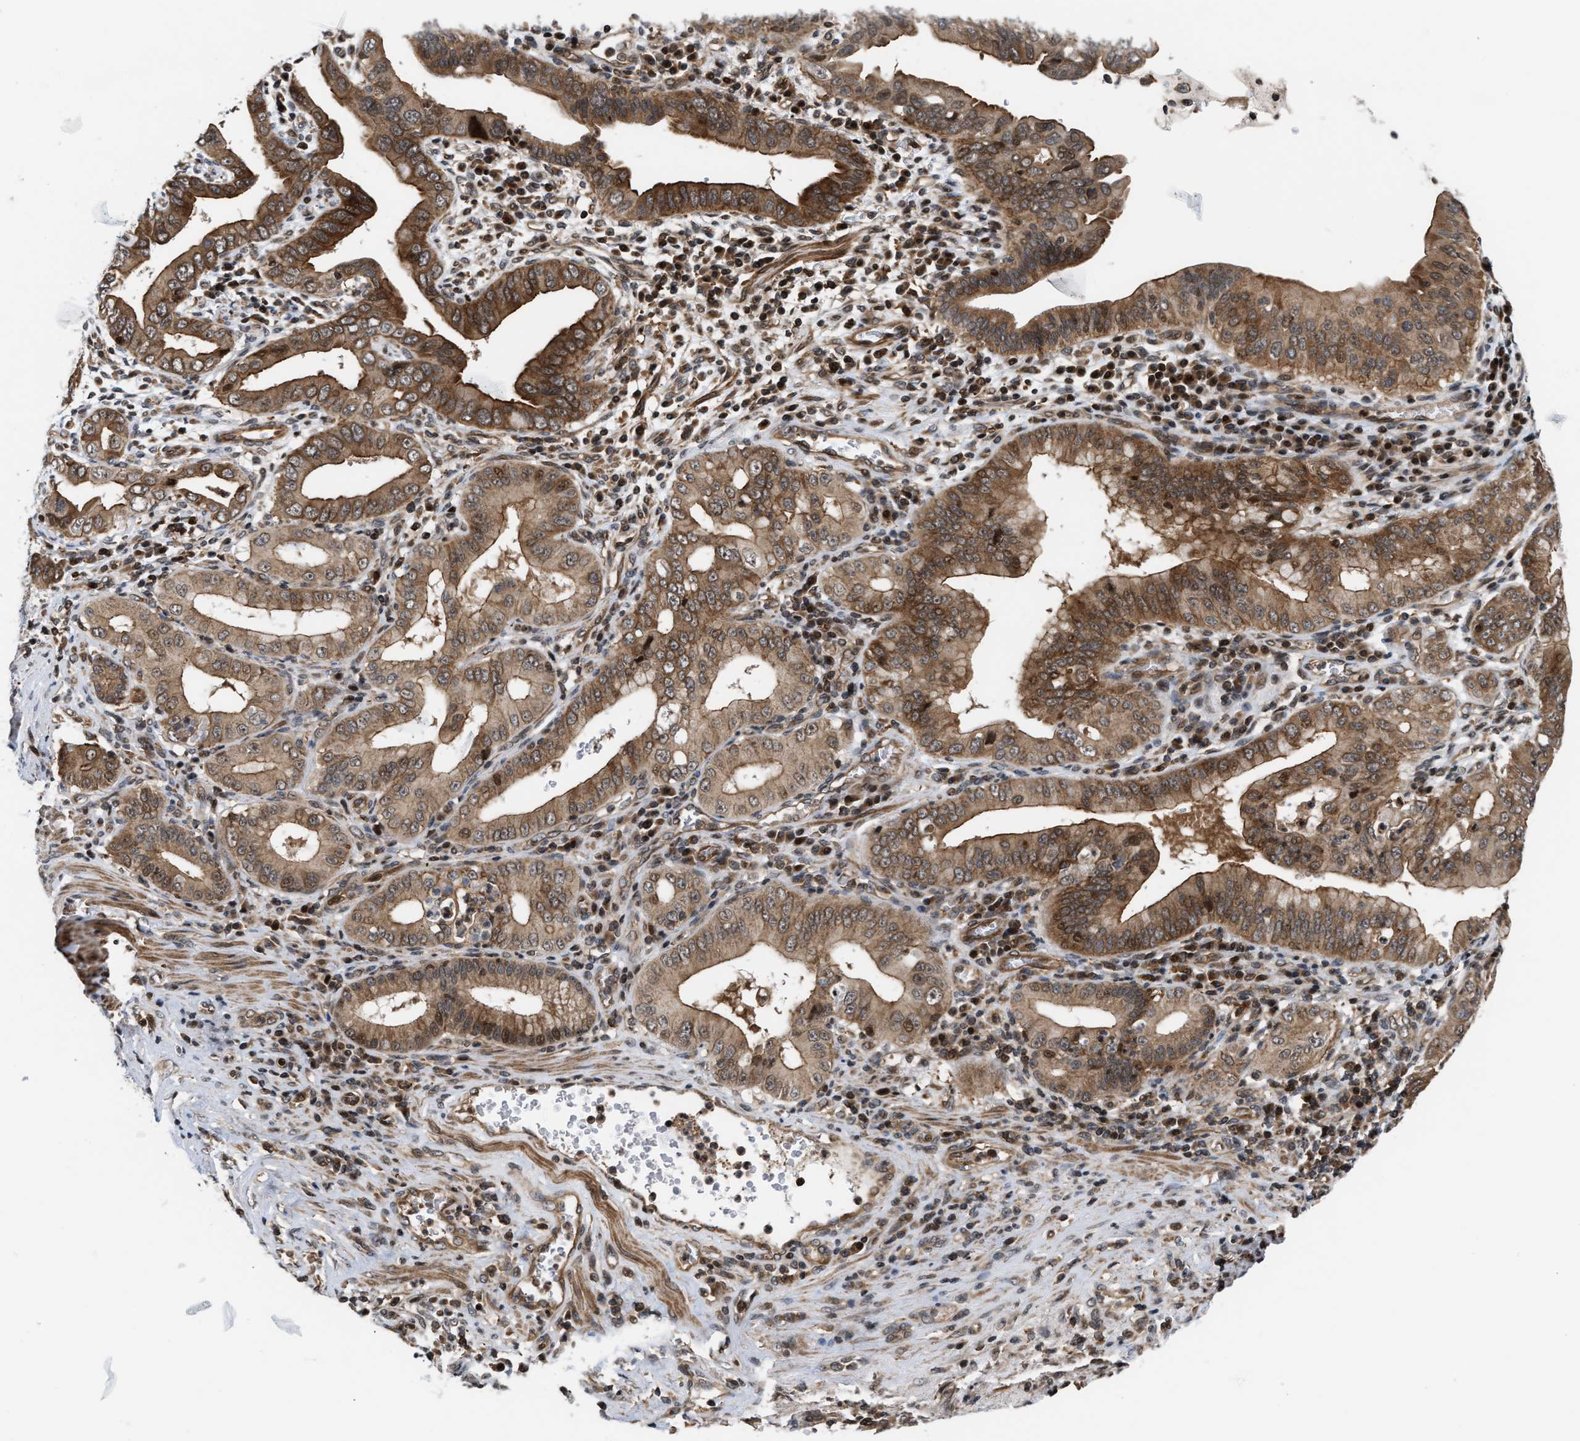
{"staining": {"intensity": "moderate", "quantity": ">75%", "location": "cytoplasmic/membranous,nuclear"}, "tissue": "pancreatic cancer", "cell_type": "Tumor cells", "image_type": "cancer", "snomed": [{"axis": "morphology", "description": "Normal tissue, NOS"}, {"axis": "topography", "description": "Lymph node"}], "caption": "Moderate cytoplasmic/membranous and nuclear expression is appreciated in about >75% of tumor cells in pancreatic cancer.", "gene": "STAU2", "patient": {"sex": "male", "age": 50}}